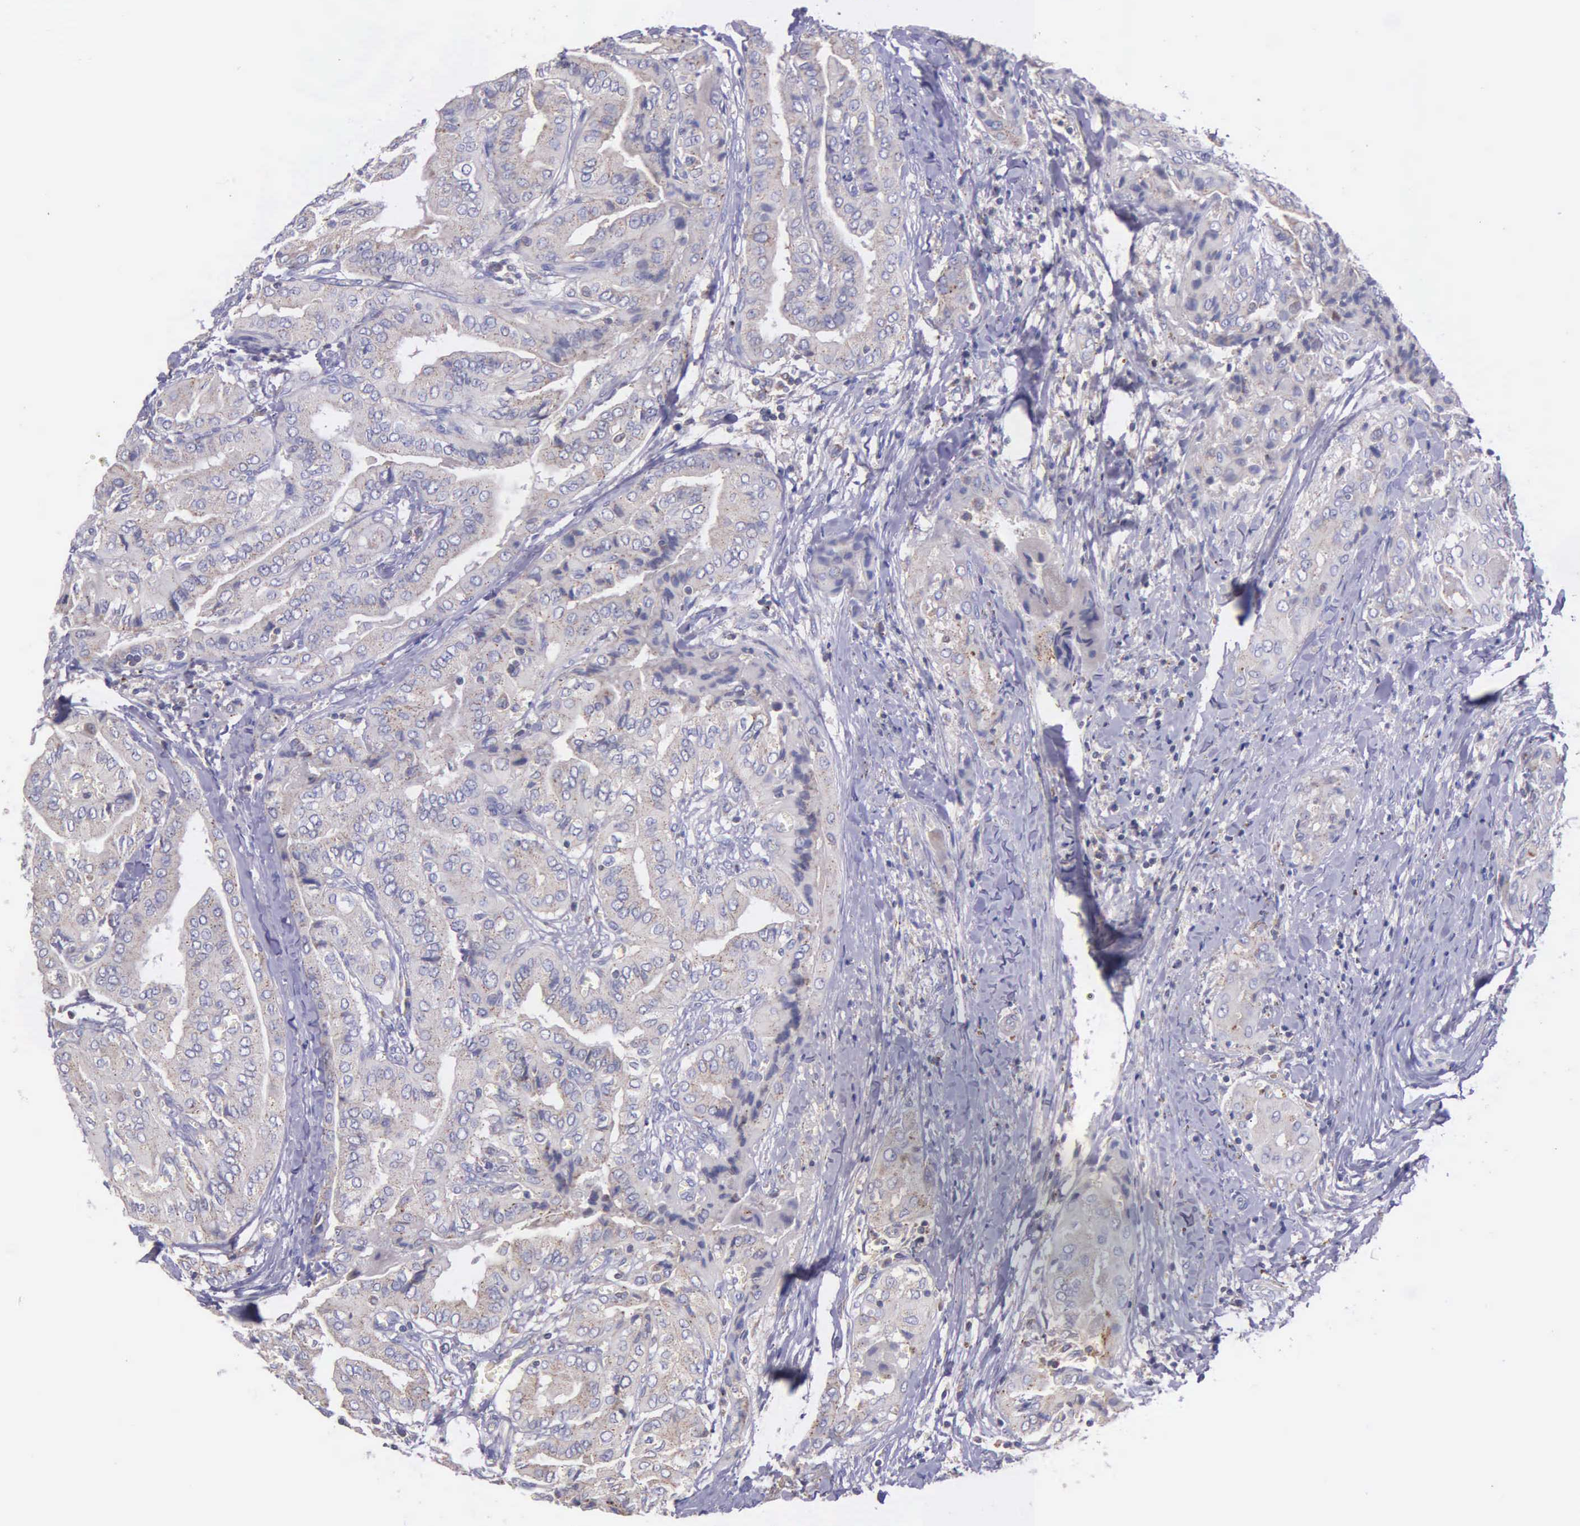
{"staining": {"intensity": "weak", "quantity": "25%-75%", "location": "cytoplasmic/membranous"}, "tissue": "thyroid cancer", "cell_type": "Tumor cells", "image_type": "cancer", "snomed": [{"axis": "morphology", "description": "Papillary adenocarcinoma, NOS"}, {"axis": "topography", "description": "Thyroid gland"}], "caption": "This histopathology image exhibits immunohistochemistry (IHC) staining of thyroid cancer, with low weak cytoplasmic/membranous positivity in approximately 25%-75% of tumor cells.", "gene": "MIA2", "patient": {"sex": "female", "age": 71}}